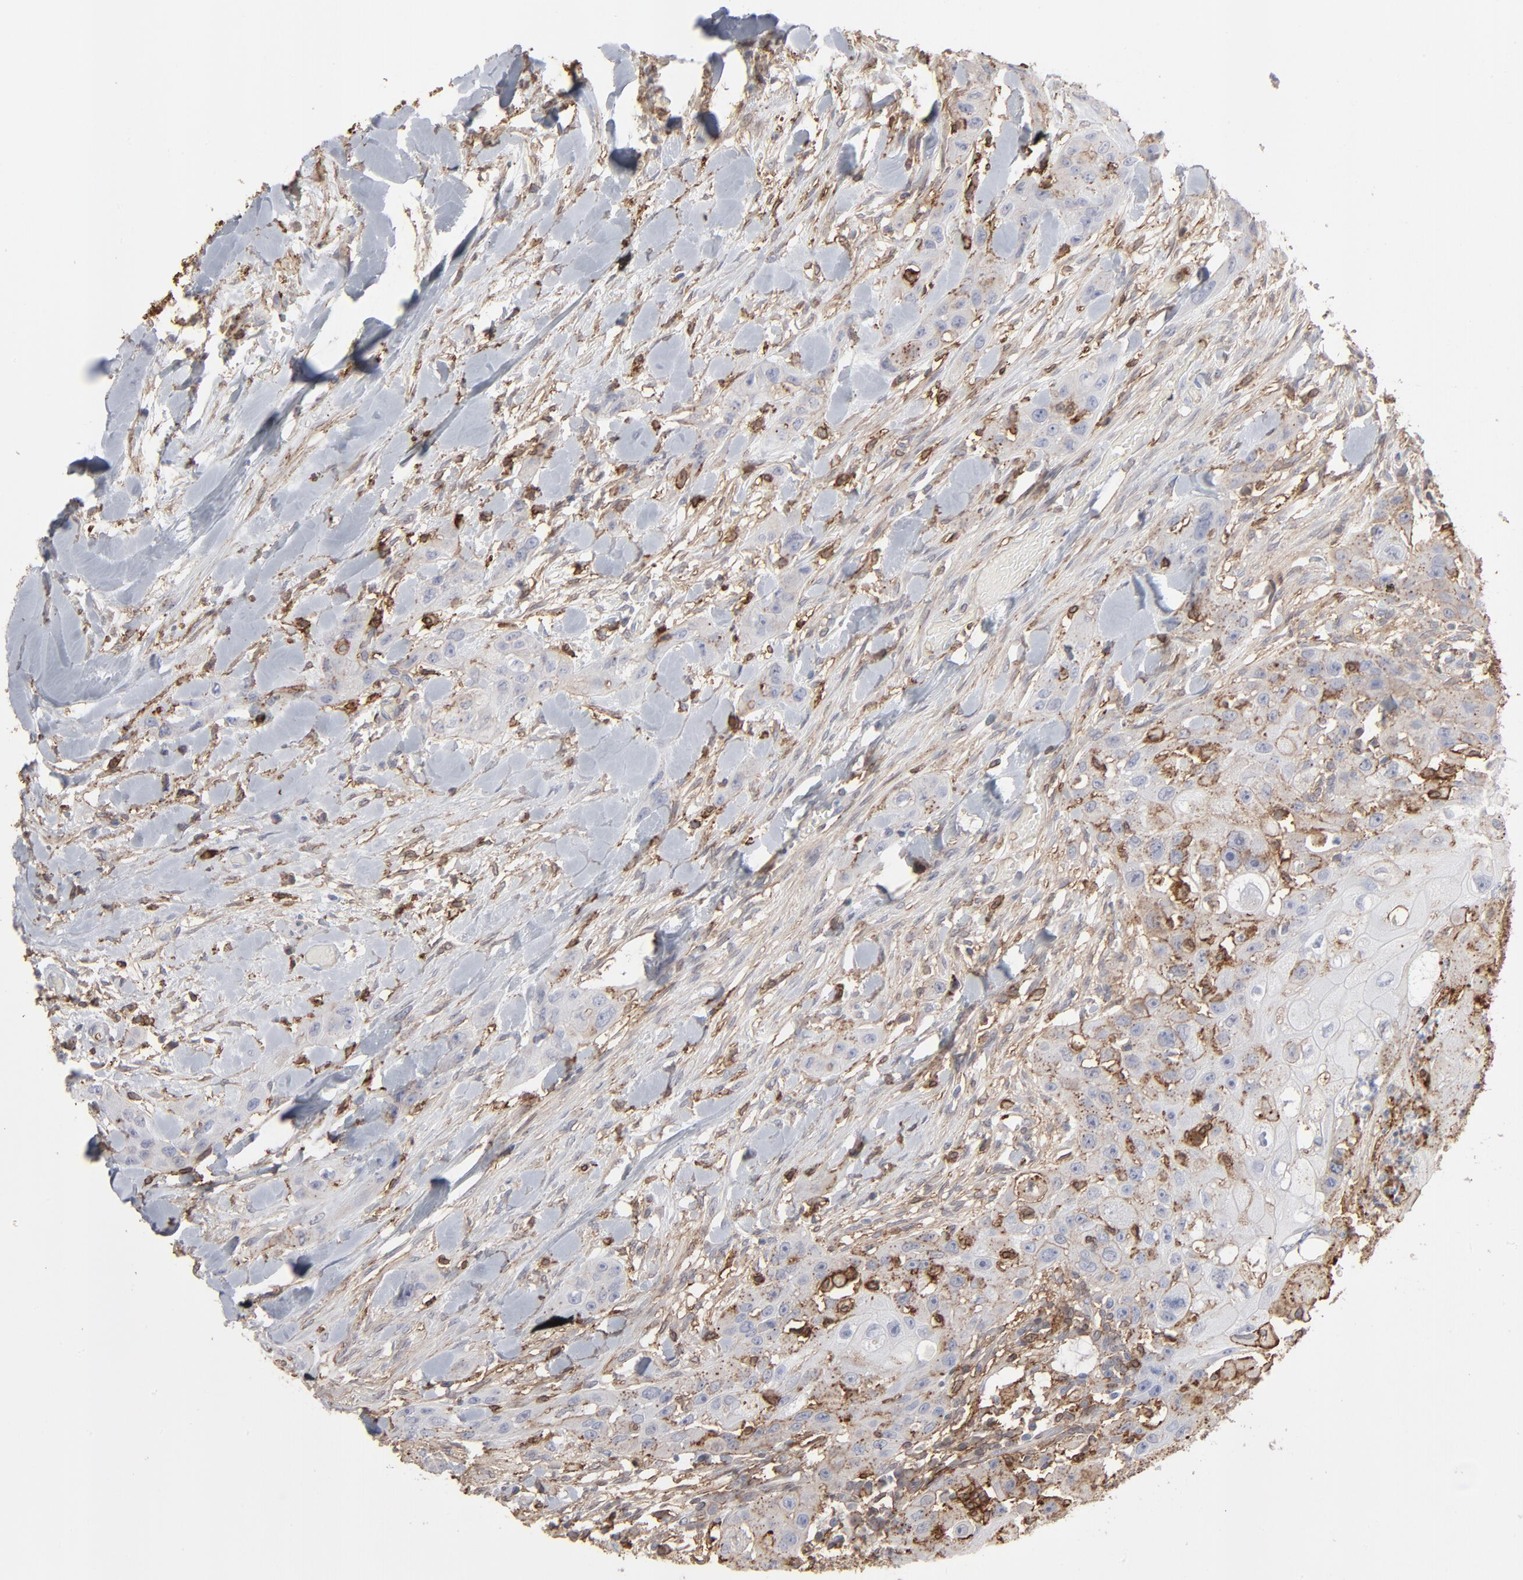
{"staining": {"intensity": "moderate", "quantity": "25%-75%", "location": "cytoplasmic/membranous"}, "tissue": "head and neck cancer", "cell_type": "Tumor cells", "image_type": "cancer", "snomed": [{"axis": "morphology", "description": "Neoplasm, malignant, NOS"}, {"axis": "topography", "description": "Salivary gland"}, {"axis": "topography", "description": "Head-Neck"}], "caption": "Moderate cytoplasmic/membranous expression is identified in approximately 25%-75% of tumor cells in neoplasm (malignant) (head and neck).", "gene": "ANXA5", "patient": {"sex": "male", "age": 43}}